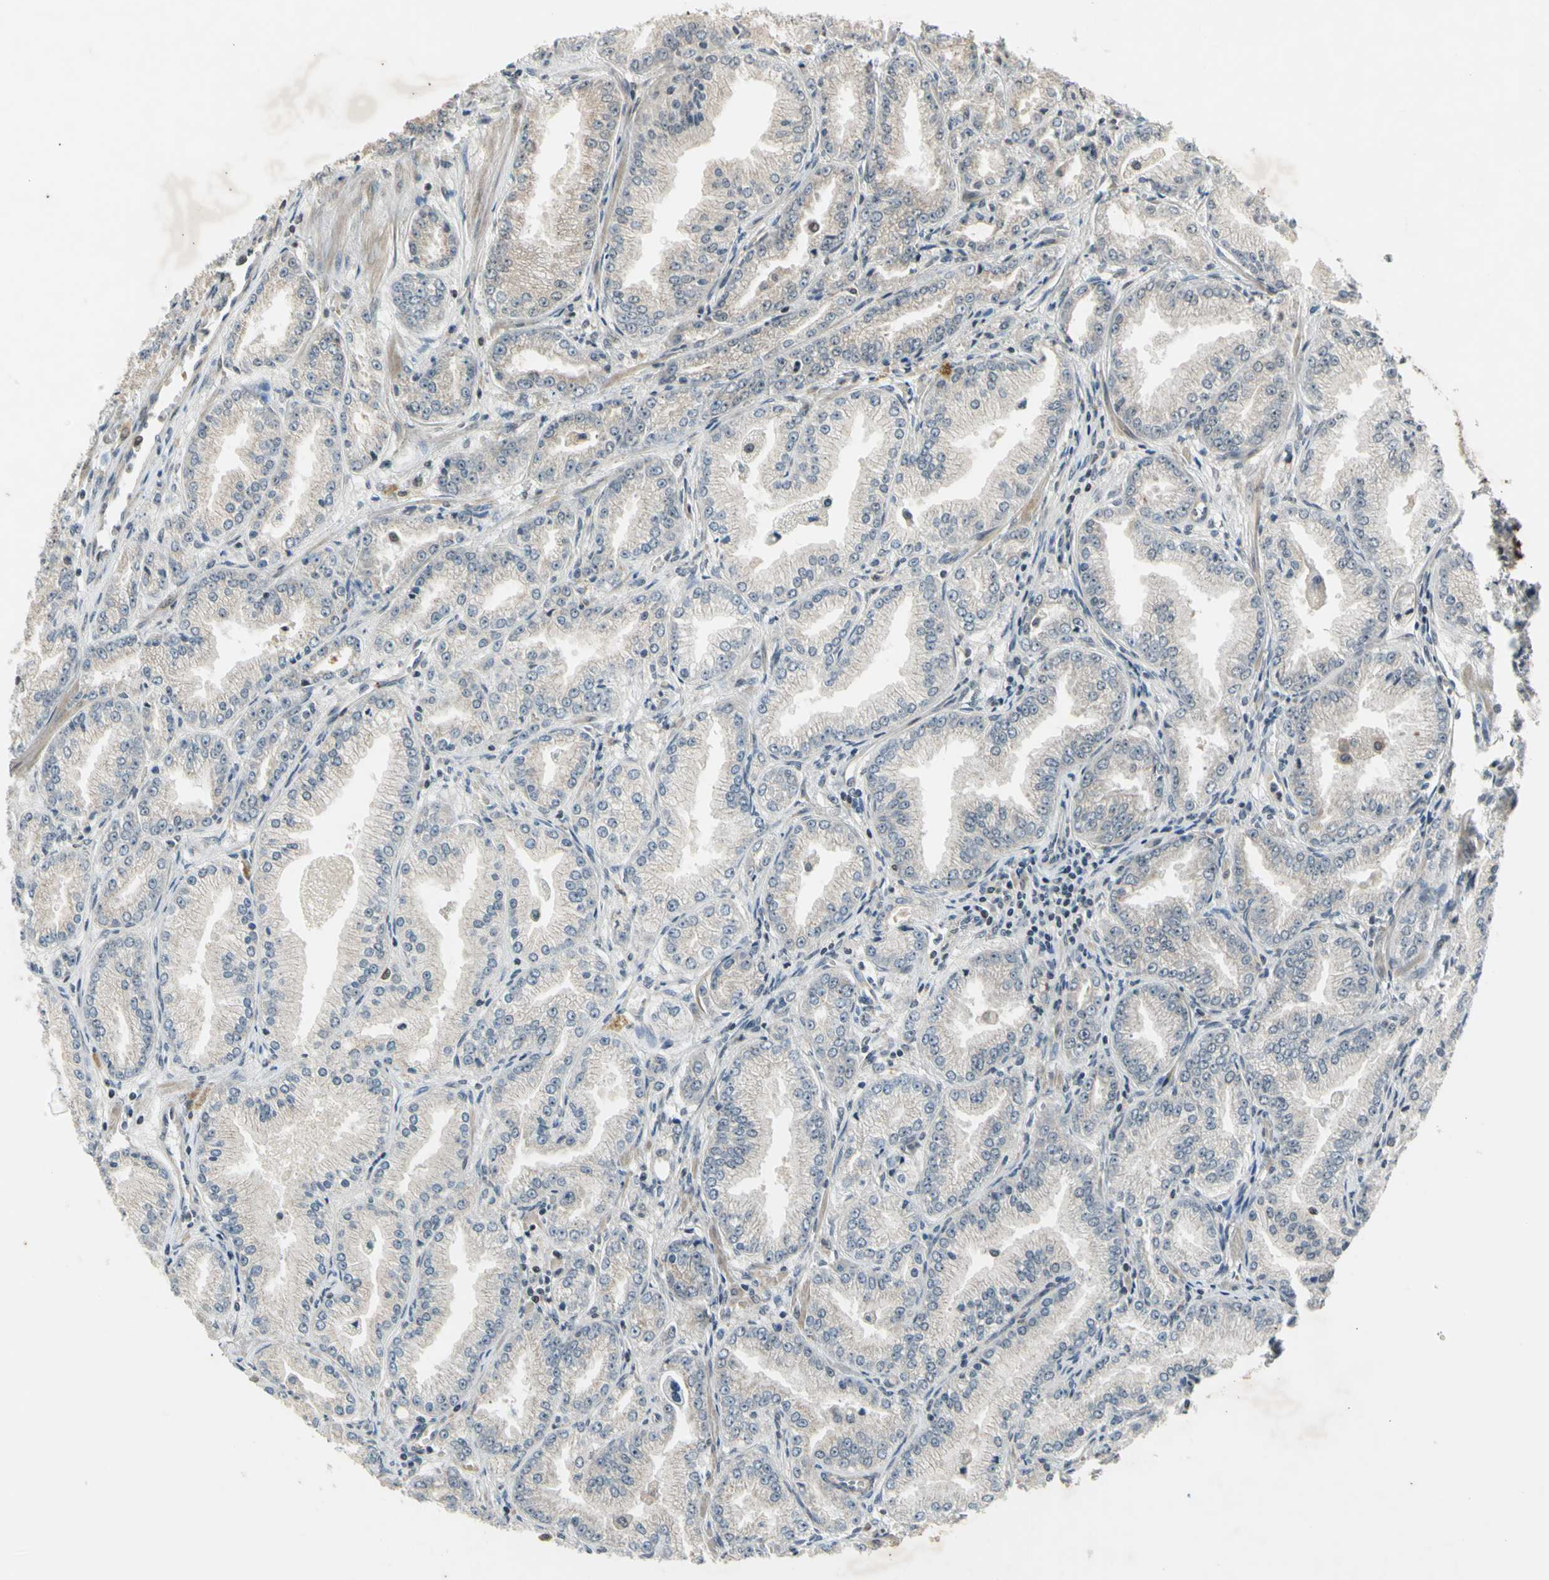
{"staining": {"intensity": "weak", "quantity": "<25%", "location": "cytoplasmic/membranous"}, "tissue": "prostate cancer", "cell_type": "Tumor cells", "image_type": "cancer", "snomed": [{"axis": "morphology", "description": "Adenocarcinoma, High grade"}, {"axis": "topography", "description": "Prostate"}], "caption": "IHC of human prostate cancer (adenocarcinoma (high-grade)) exhibits no expression in tumor cells. (Stains: DAB immunohistochemistry (IHC) with hematoxylin counter stain, Microscopy: brightfield microscopy at high magnification).", "gene": "EFNB2", "patient": {"sex": "male", "age": 61}}